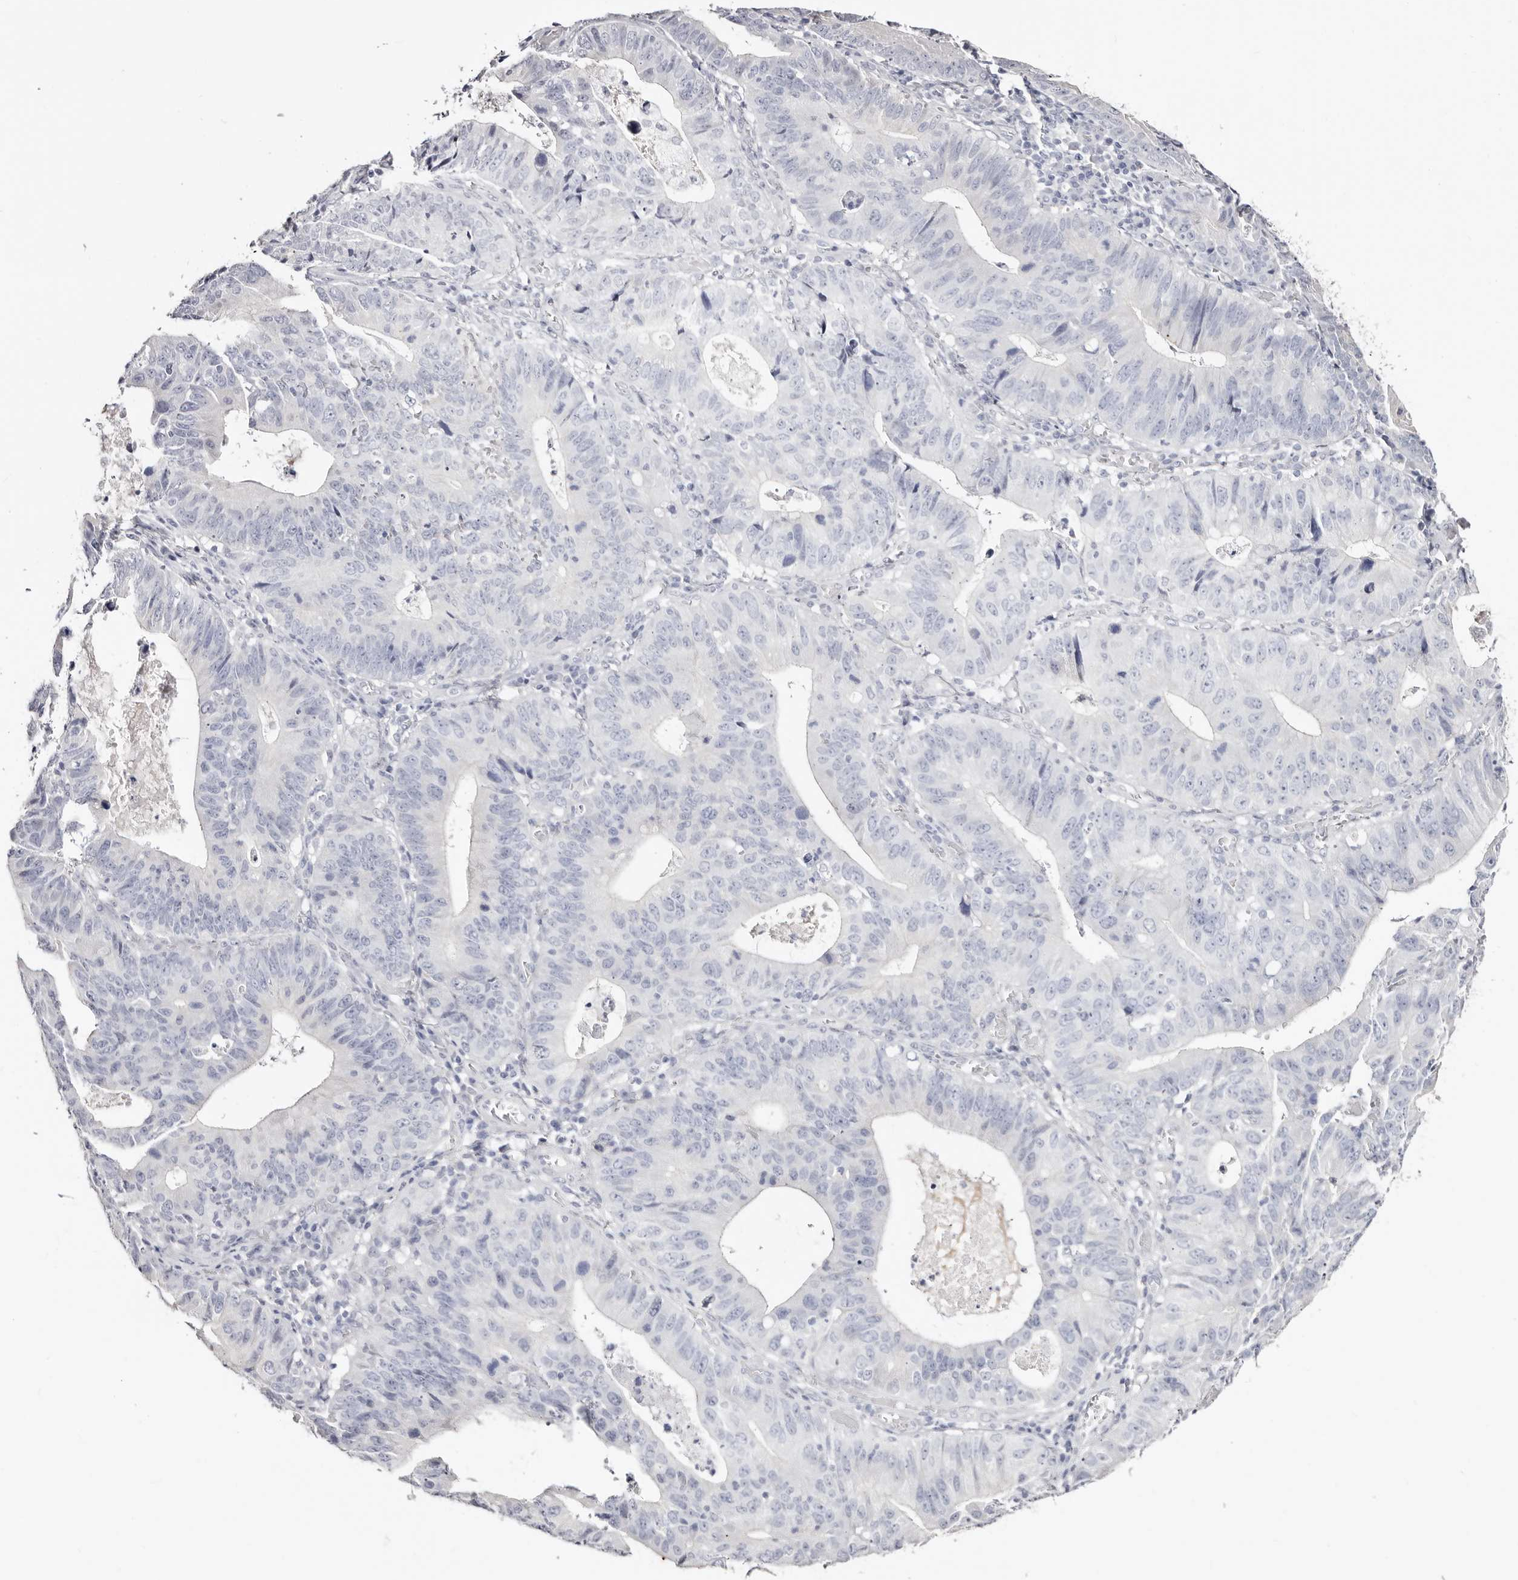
{"staining": {"intensity": "negative", "quantity": "none", "location": "none"}, "tissue": "stomach cancer", "cell_type": "Tumor cells", "image_type": "cancer", "snomed": [{"axis": "morphology", "description": "Adenocarcinoma, NOS"}, {"axis": "topography", "description": "Stomach"}], "caption": "There is no significant staining in tumor cells of stomach cancer.", "gene": "AKNAD1", "patient": {"sex": "male", "age": 59}}